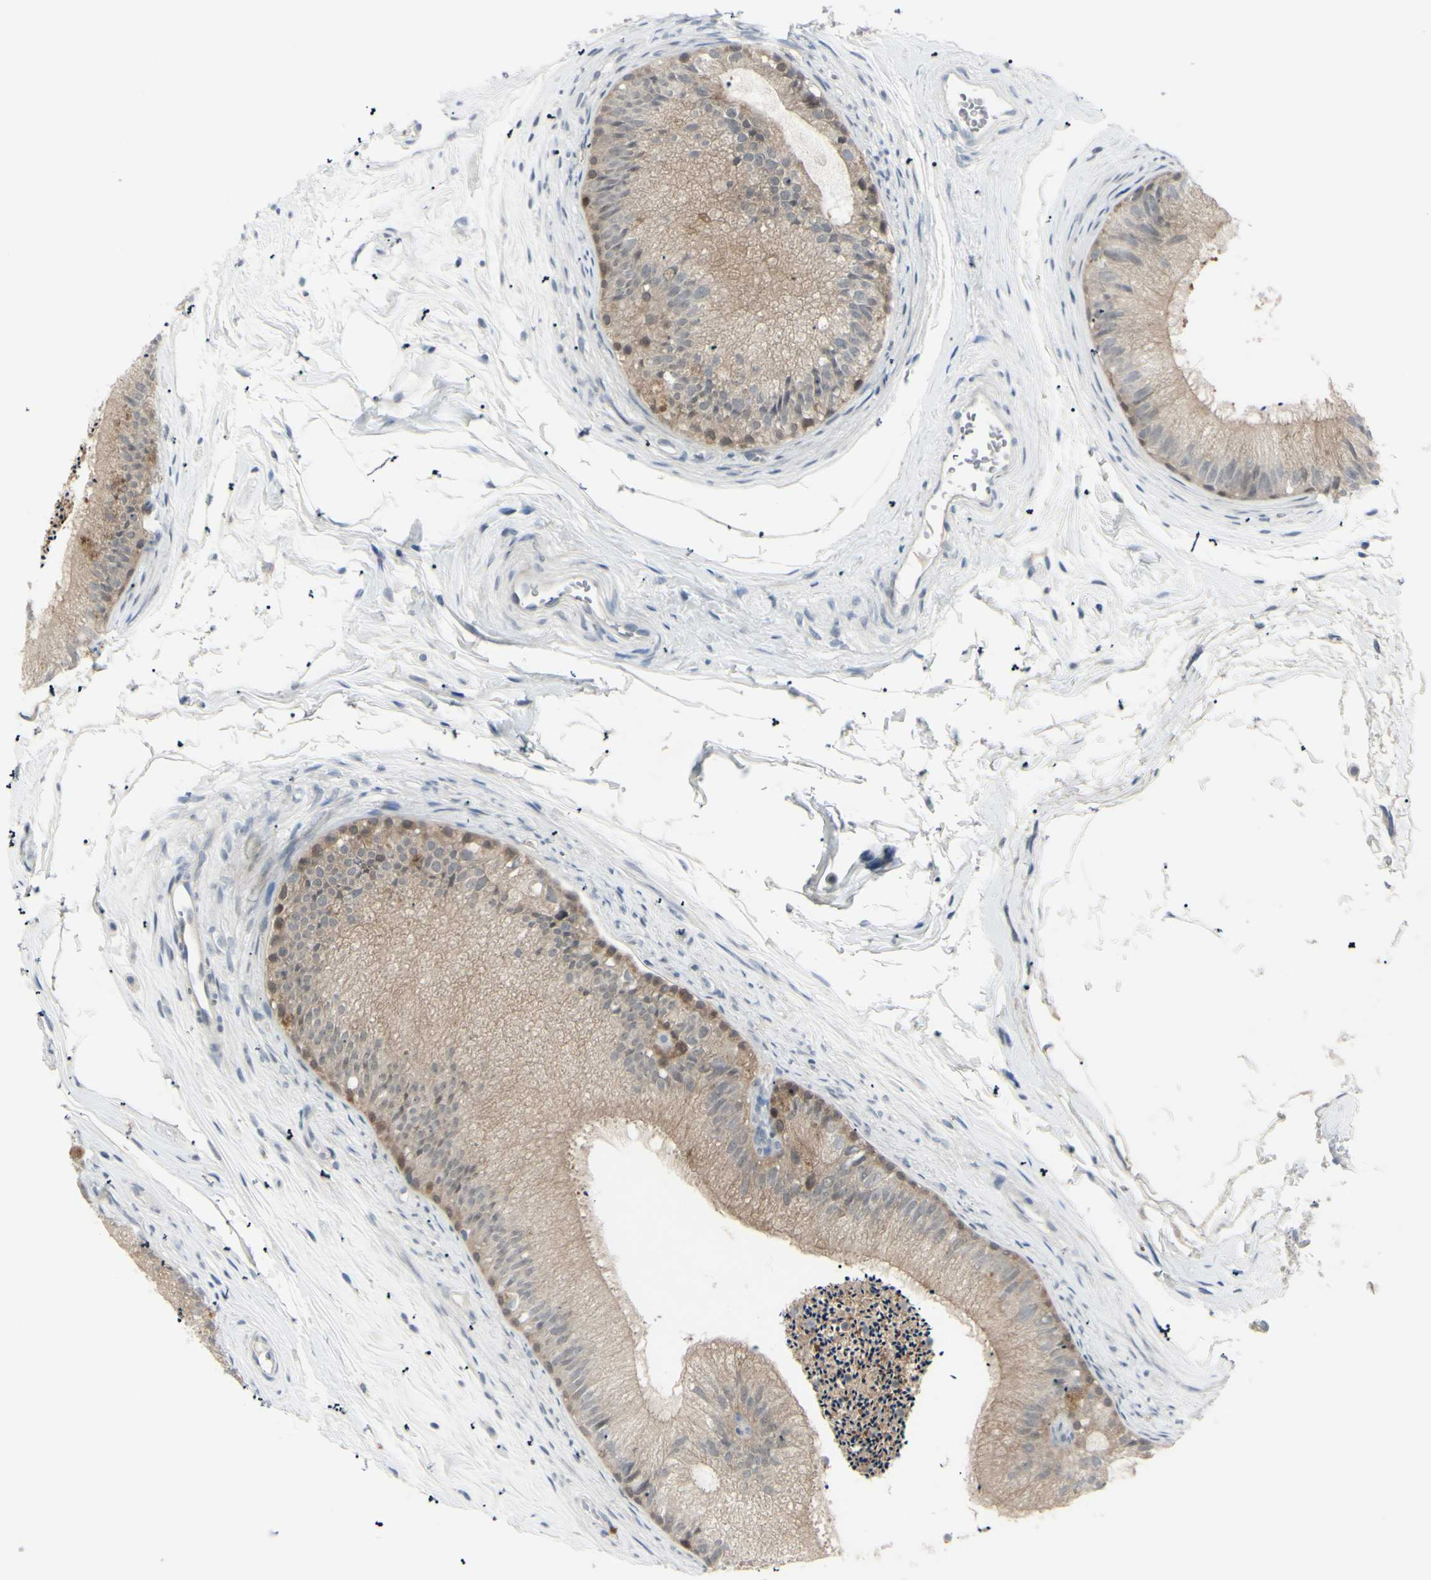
{"staining": {"intensity": "moderate", "quantity": ">75%", "location": "cytoplasmic/membranous"}, "tissue": "epididymis", "cell_type": "Glandular cells", "image_type": "normal", "snomed": [{"axis": "morphology", "description": "Normal tissue, NOS"}, {"axis": "topography", "description": "Epididymis"}], "caption": "Normal epididymis exhibits moderate cytoplasmic/membranous positivity in approximately >75% of glandular cells, visualized by immunohistochemistry. Ihc stains the protein in brown and the nuclei are stained blue.", "gene": "ETNK1", "patient": {"sex": "male", "age": 56}}